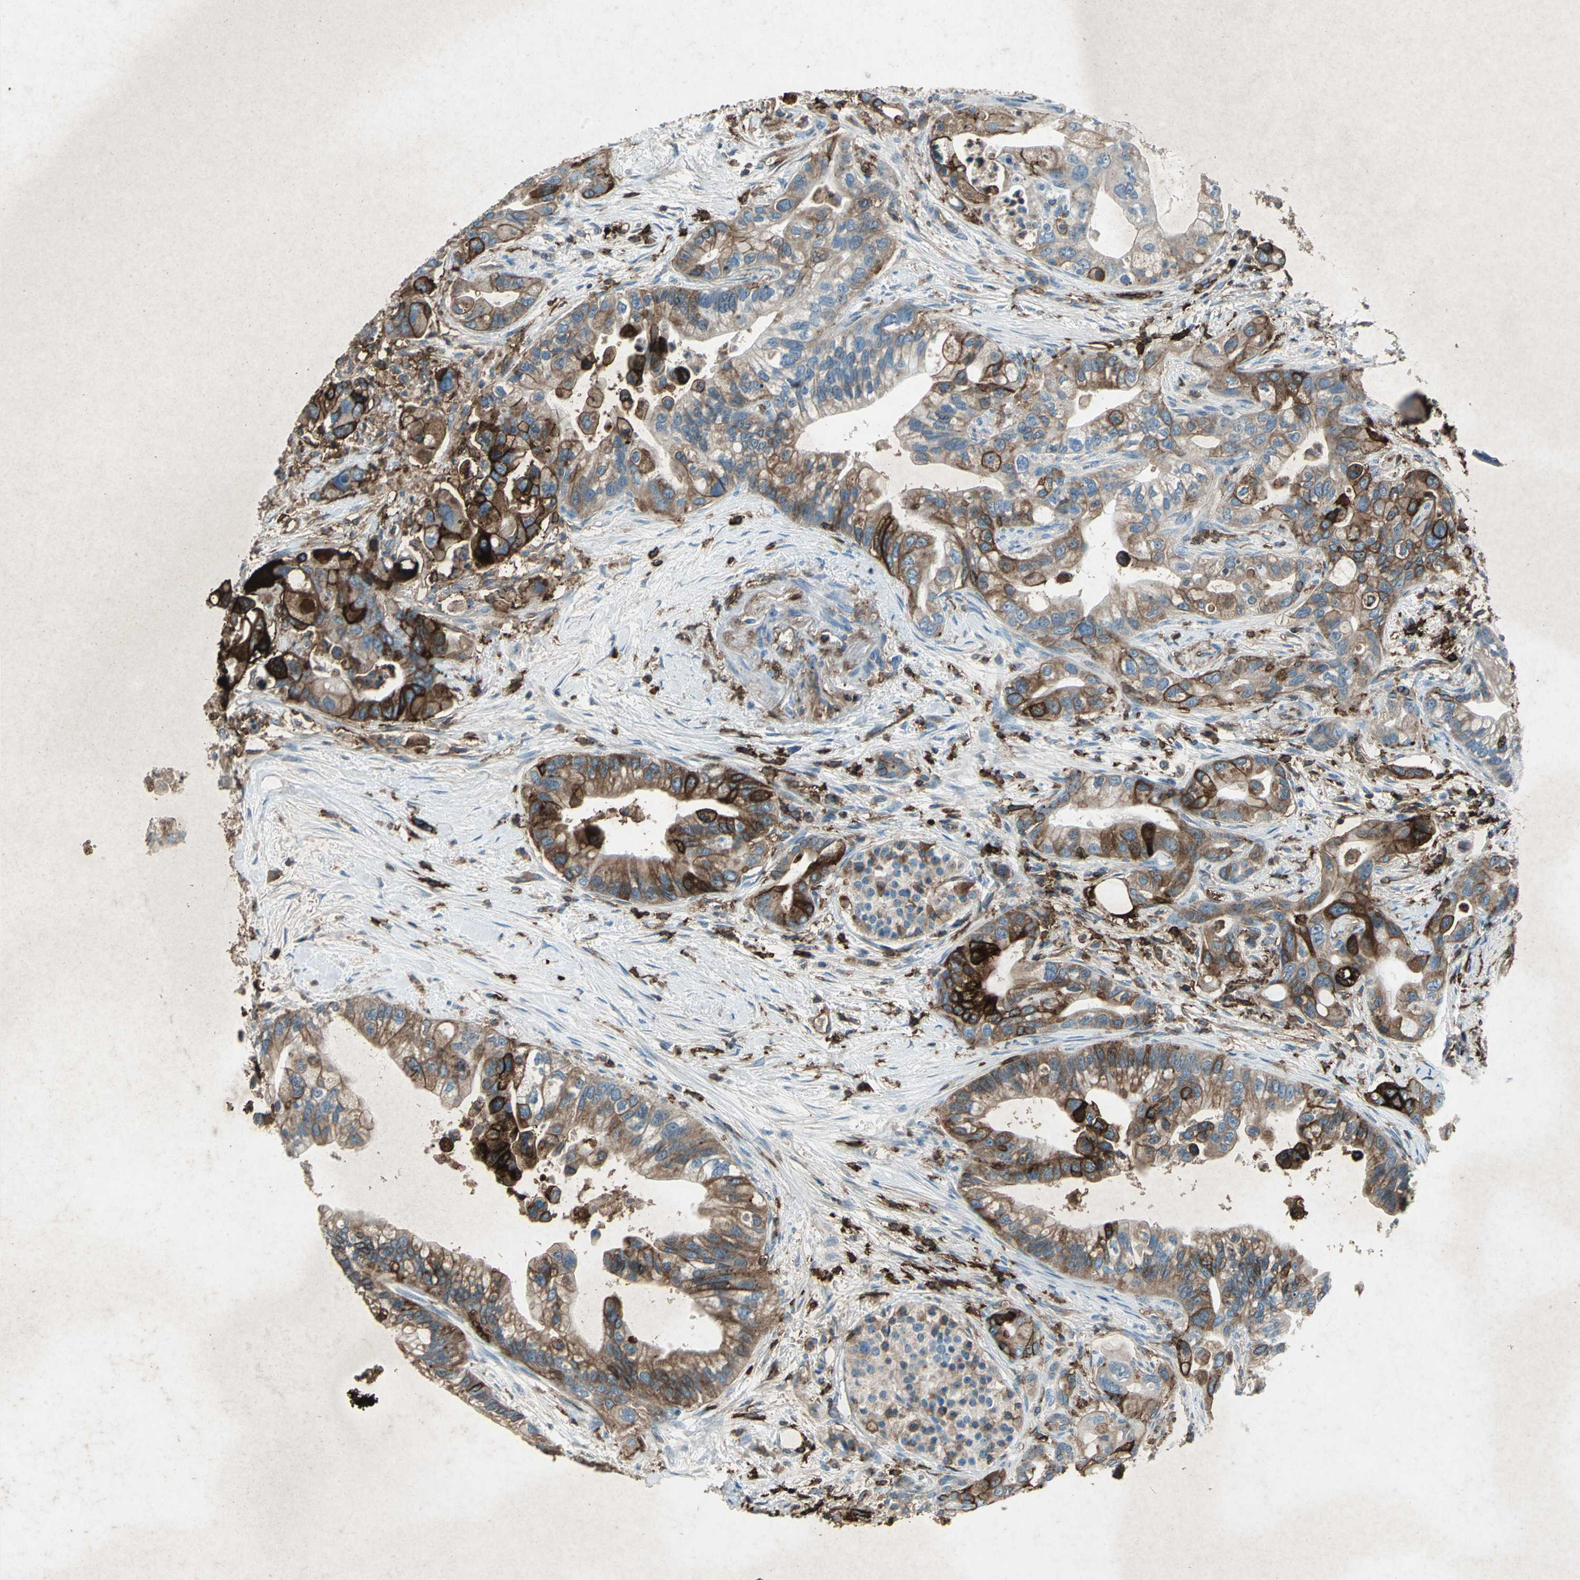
{"staining": {"intensity": "strong", "quantity": ">75%", "location": "cytoplasmic/membranous"}, "tissue": "pancreatic cancer", "cell_type": "Tumor cells", "image_type": "cancer", "snomed": [{"axis": "morphology", "description": "Adenocarcinoma, NOS"}, {"axis": "topography", "description": "Pancreas"}], "caption": "Brown immunohistochemical staining in pancreatic cancer (adenocarcinoma) demonstrates strong cytoplasmic/membranous expression in about >75% of tumor cells.", "gene": "CCR6", "patient": {"sex": "male", "age": 70}}